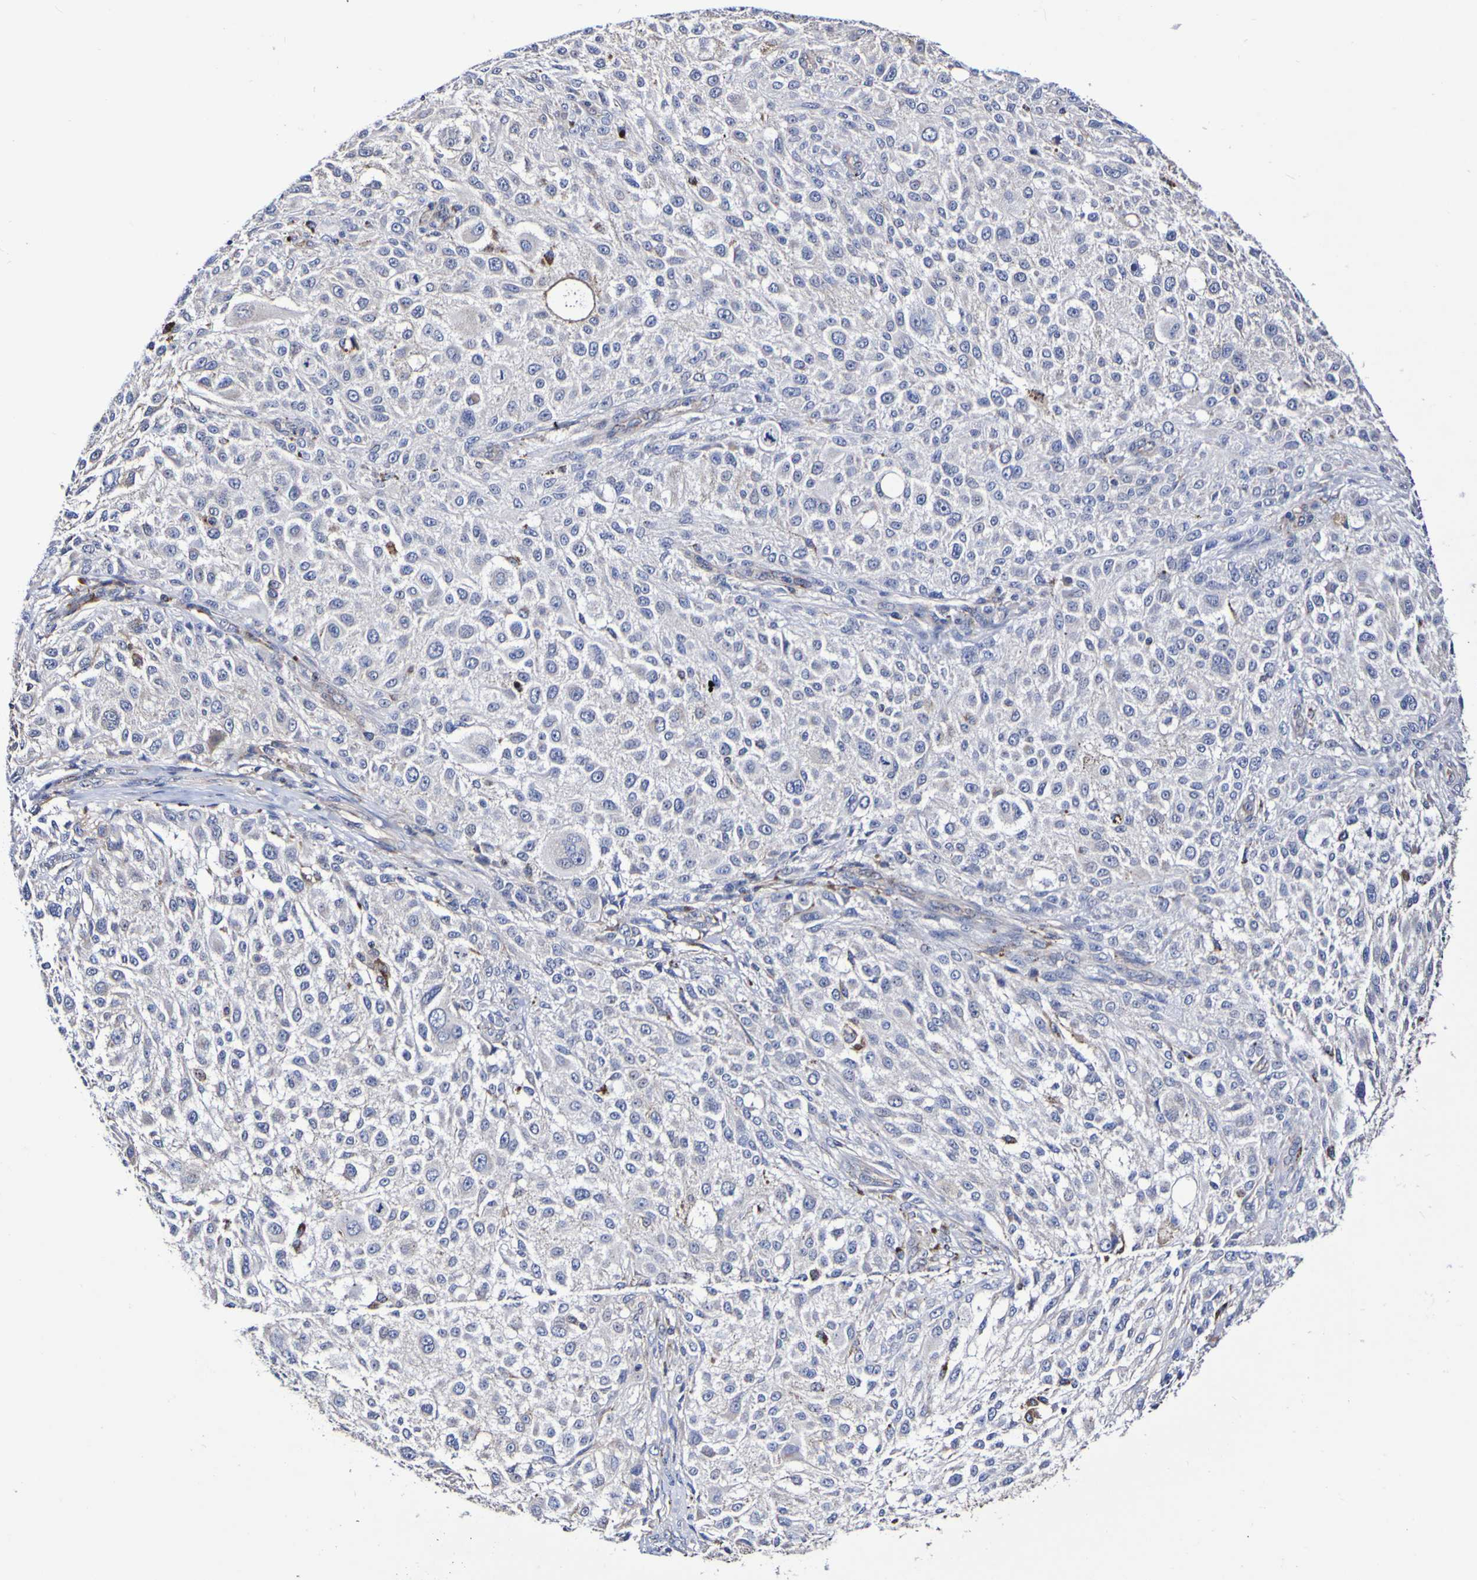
{"staining": {"intensity": "negative", "quantity": "none", "location": "none"}, "tissue": "melanoma", "cell_type": "Tumor cells", "image_type": "cancer", "snomed": [{"axis": "morphology", "description": "Necrosis, NOS"}, {"axis": "morphology", "description": "Malignant melanoma, NOS"}, {"axis": "topography", "description": "Skin"}], "caption": "DAB (3,3'-diaminobenzidine) immunohistochemical staining of melanoma shows no significant staining in tumor cells.", "gene": "WNT4", "patient": {"sex": "female", "age": 87}}